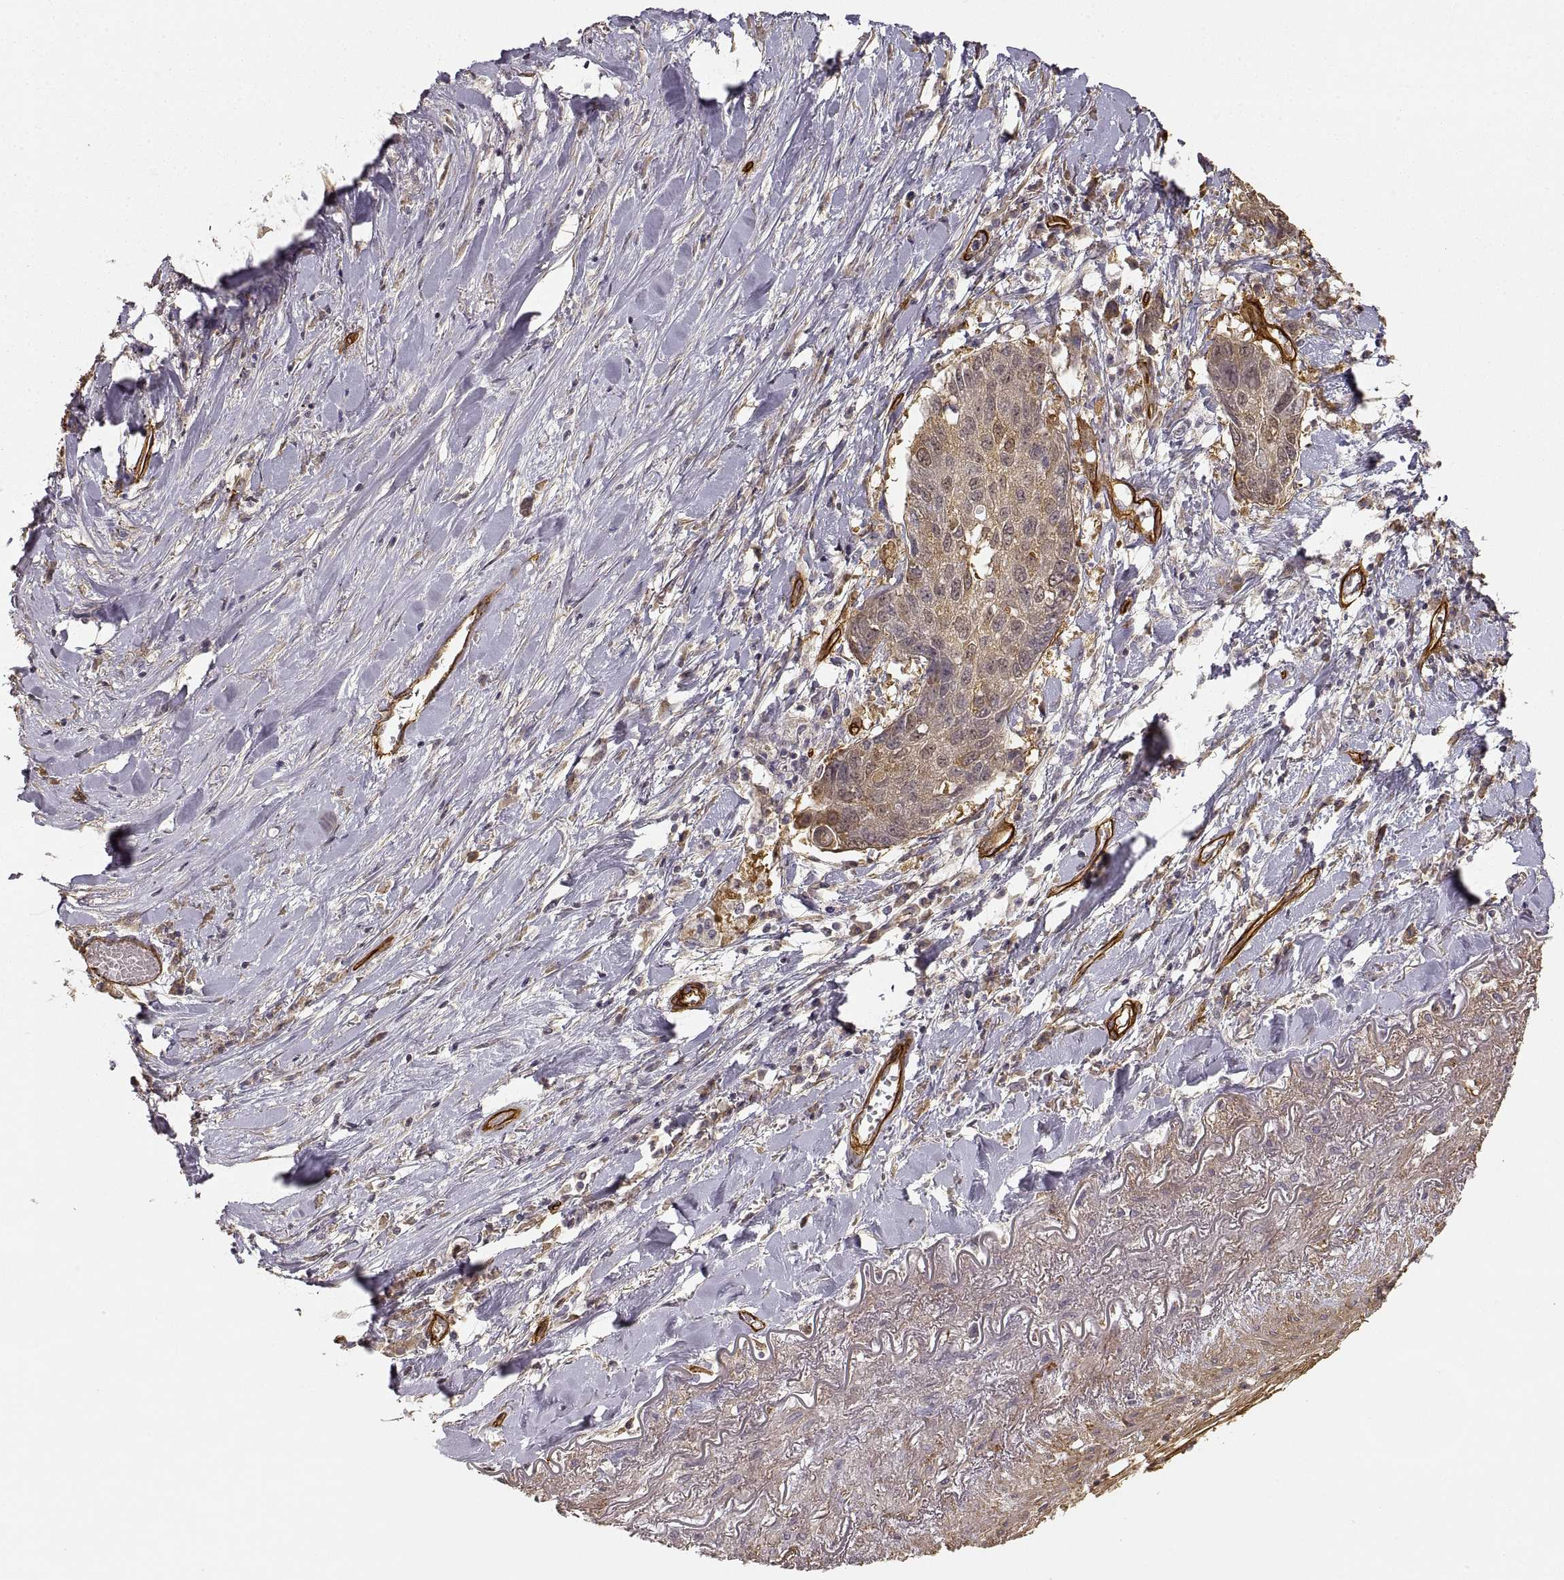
{"staining": {"intensity": "weak", "quantity": "25%-75%", "location": "cytoplasmic/membranous"}, "tissue": "lung cancer", "cell_type": "Tumor cells", "image_type": "cancer", "snomed": [{"axis": "morphology", "description": "Squamous cell carcinoma, NOS"}, {"axis": "topography", "description": "Lung"}], "caption": "This micrograph exhibits IHC staining of human lung cancer, with low weak cytoplasmic/membranous positivity in approximately 25%-75% of tumor cells.", "gene": "LAMA4", "patient": {"sex": "male", "age": 73}}